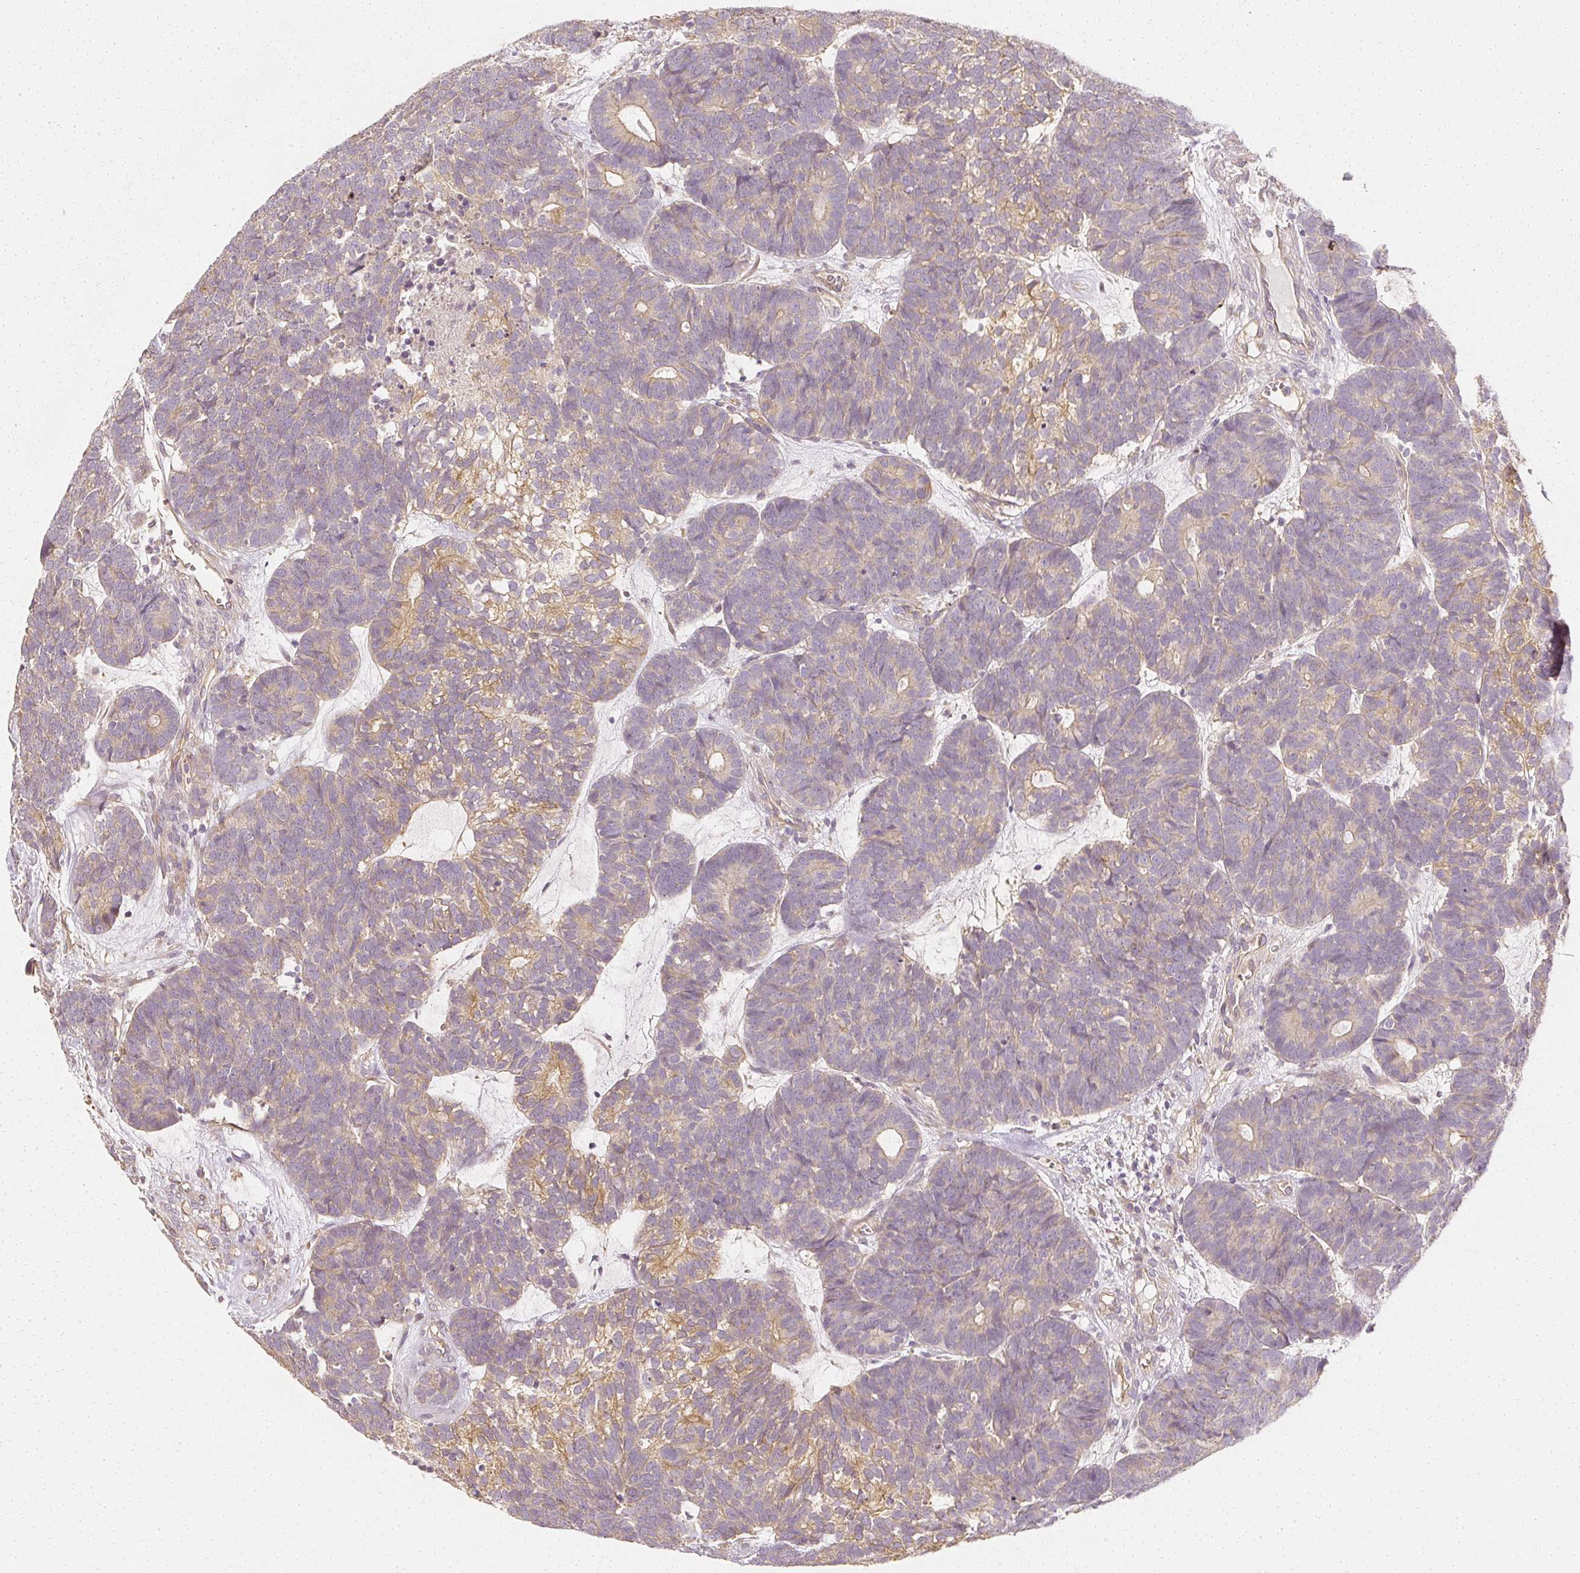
{"staining": {"intensity": "moderate", "quantity": "25%-75%", "location": "cytoplasmic/membranous"}, "tissue": "head and neck cancer", "cell_type": "Tumor cells", "image_type": "cancer", "snomed": [{"axis": "morphology", "description": "Adenocarcinoma, NOS"}, {"axis": "topography", "description": "Head-Neck"}], "caption": "Immunohistochemical staining of head and neck adenocarcinoma shows medium levels of moderate cytoplasmic/membranous protein expression in approximately 25%-75% of tumor cells.", "gene": "GNAQ", "patient": {"sex": "female", "age": 81}}